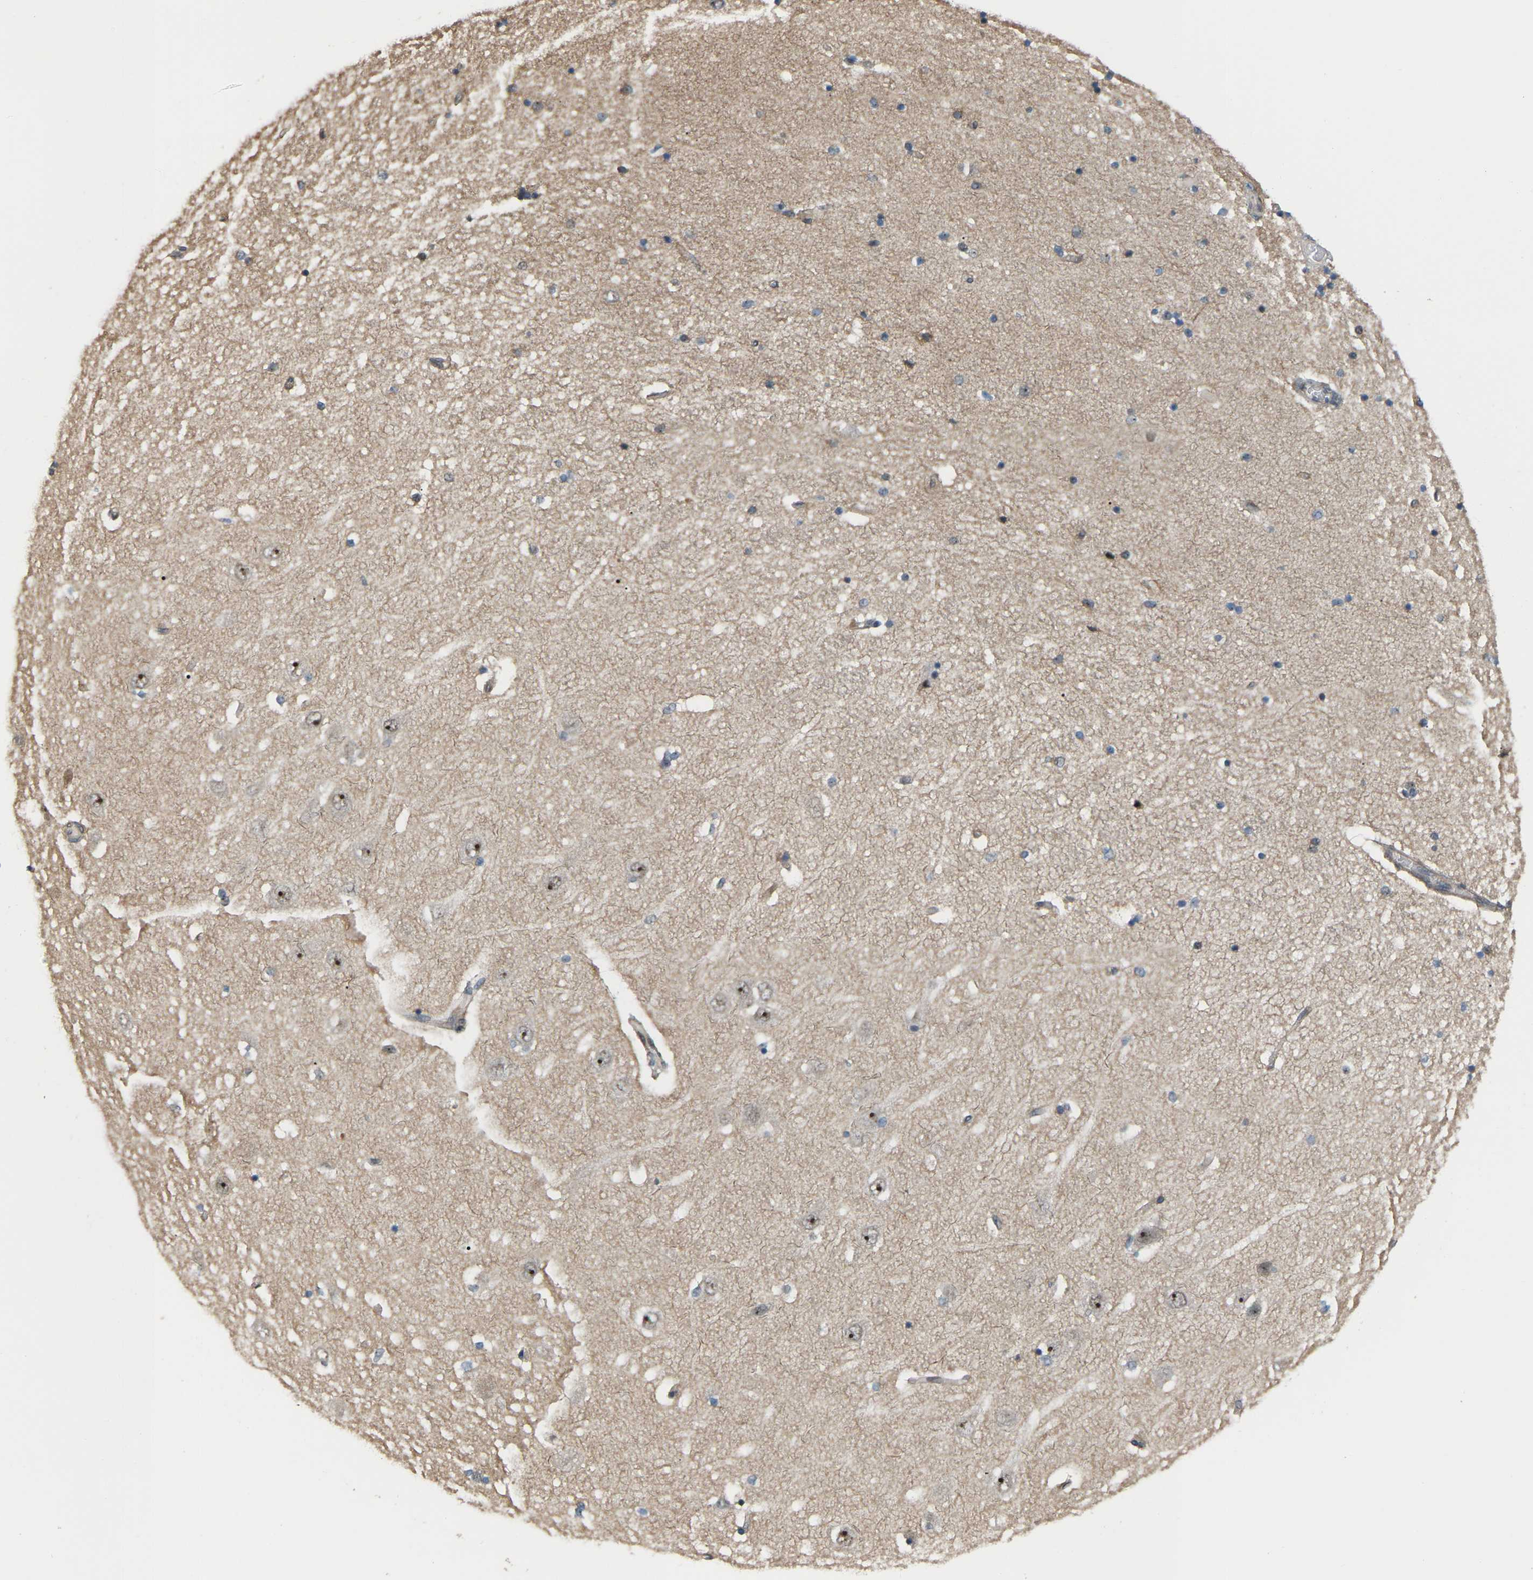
{"staining": {"intensity": "negative", "quantity": "none", "location": "none"}, "tissue": "hippocampus", "cell_type": "Glial cells", "image_type": "normal", "snomed": [{"axis": "morphology", "description": "Normal tissue, NOS"}, {"axis": "topography", "description": "Hippocampus"}], "caption": "Hippocampus stained for a protein using immunohistochemistry displays no staining glial cells.", "gene": "CROT", "patient": {"sex": "female", "age": 54}}